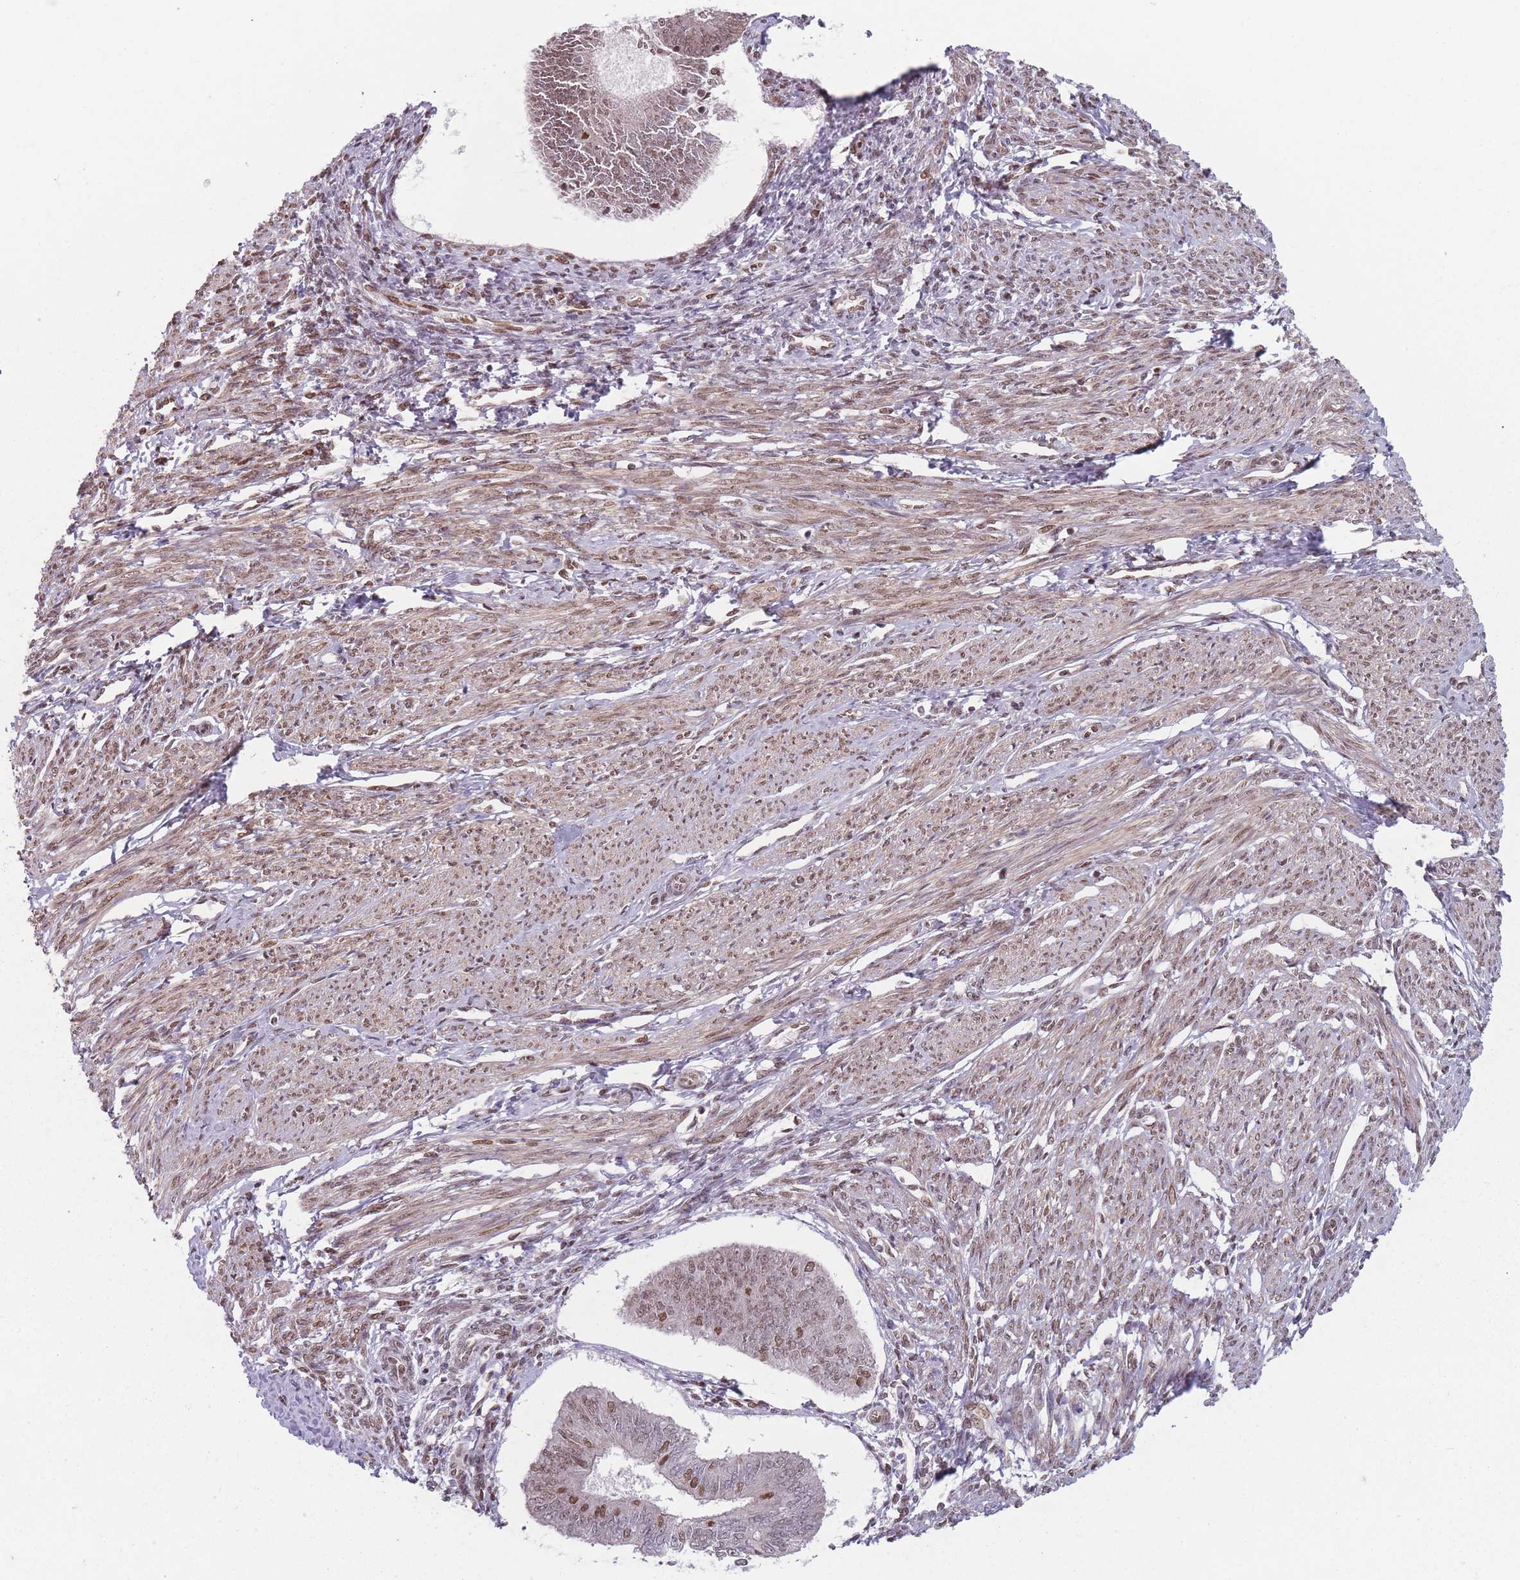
{"staining": {"intensity": "moderate", "quantity": "25%-75%", "location": "nuclear"}, "tissue": "endometrial cancer", "cell_type": "Tumor cells", "image_type": "cancer", "snomed": [{"axis": "morphology", "description": "Adenocarcinoma, NOS"}, {"axis": "topography", "description": "Endometrium"}], "caption": "Moderate nuclear positivity for a protein is present in about 25%-75% of tumor cells of endometrial cancer (adenocarcinoma) using immunohistochemistry (IHC).", "gene": "SH3BGRL2", "patient": {"sex": "female", "age": 58}}